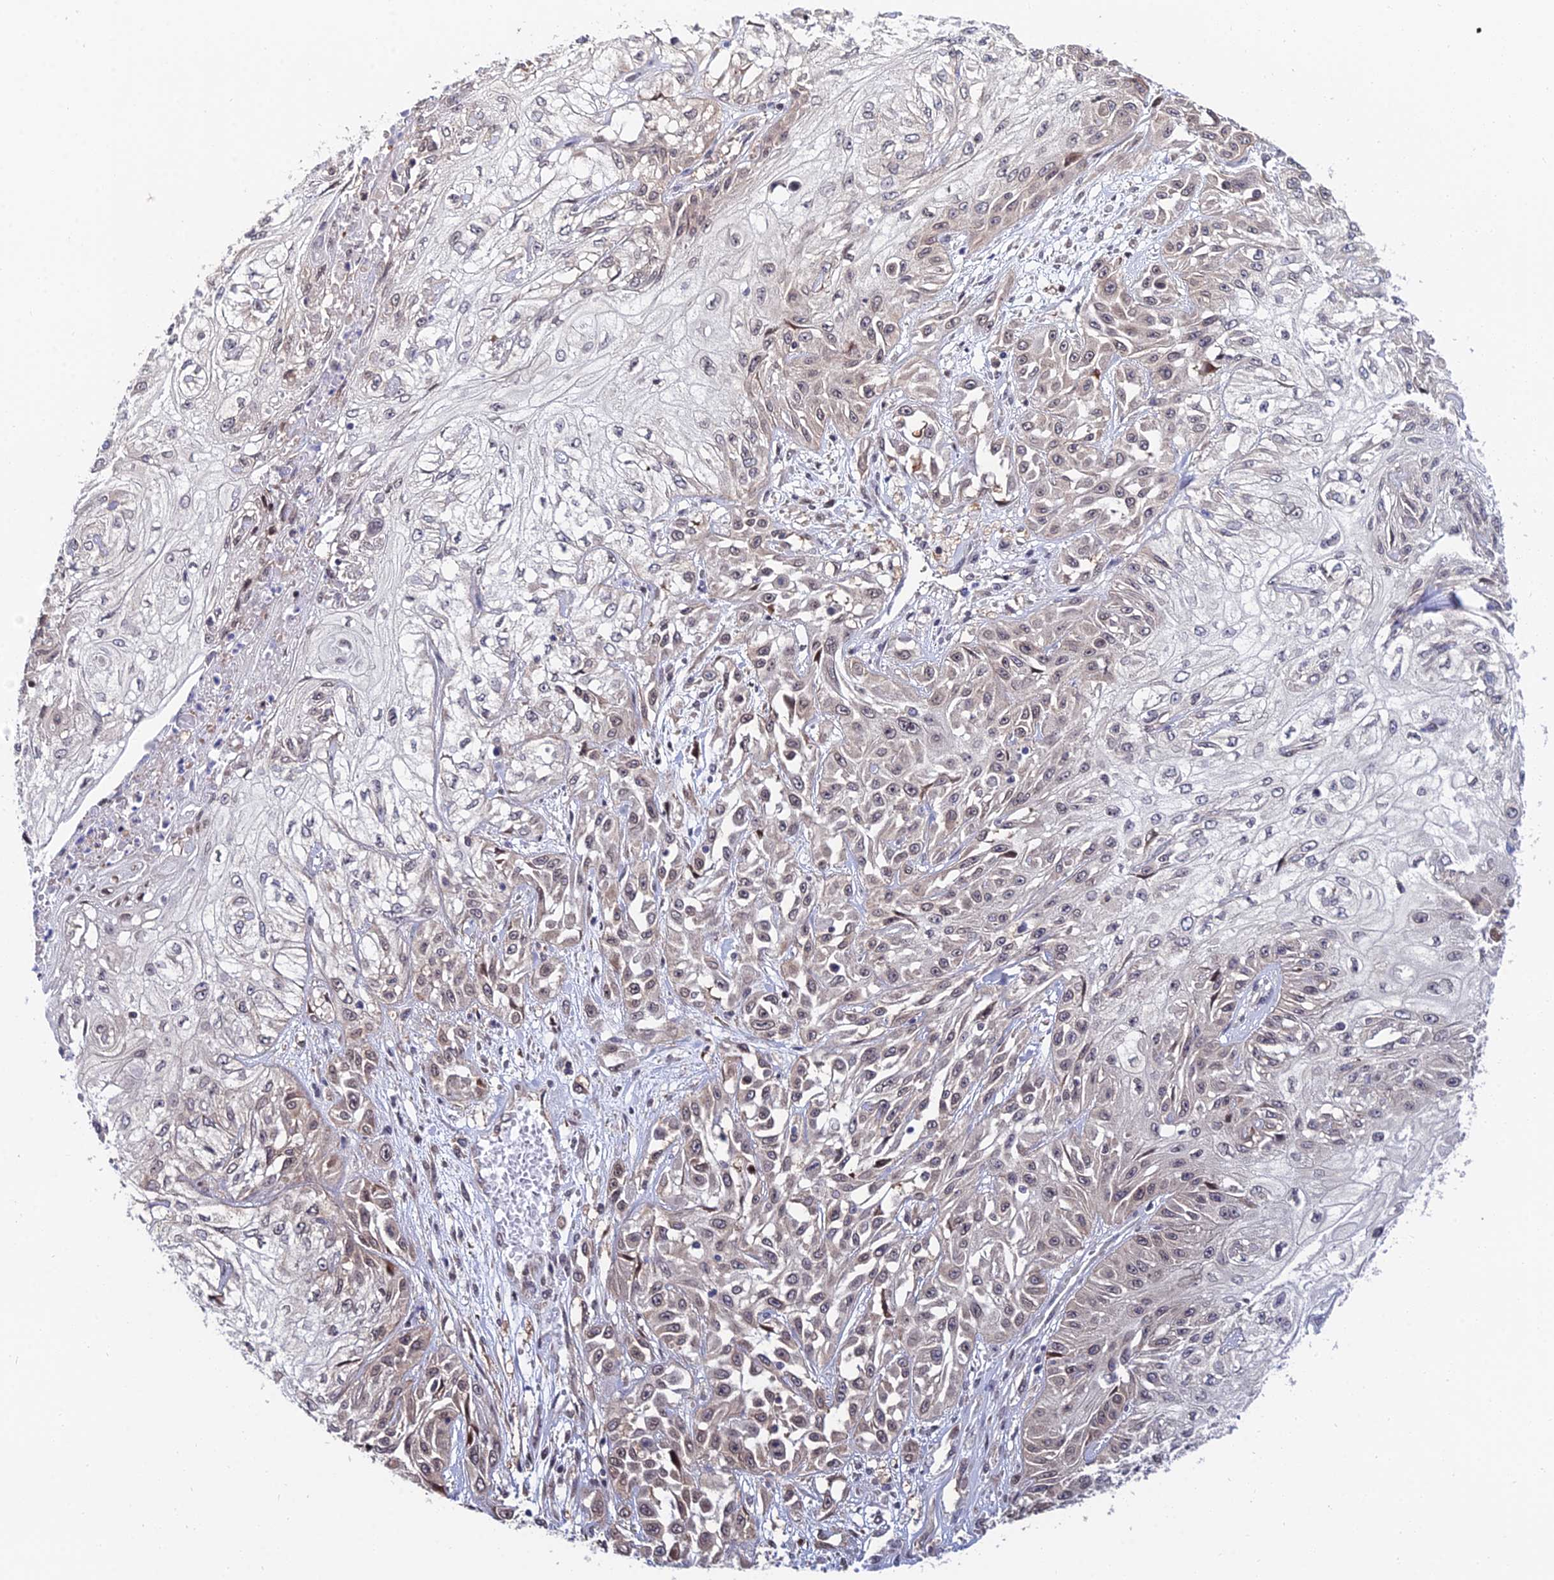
{"staining": {"intensity": "weak", "quantity": "<25%", "location": "cytoplasmic/membranous"}, "tissue": "skin cancer", "cell_type": "Tumor cells", "image_type": "cancer", "snomed": [{"axis": "morphology", "description": "Squamous cell carcinoma, NOS"}, {"axis": "morphology", "description": "Squamous cell carcinoma, metastatic, NOS"}, {"axis": "topography", "description": "Skin"}, {"axis": "topography", "description": "Lymph node"}], "caption": "IHC of human skin cancer demonstrates no staining in tumor cells. (DAB IHC visualized using brightfield microscopy, high magnification).", "gene": "INPP4A", "patient": {"sex": "male", "age": 75}}